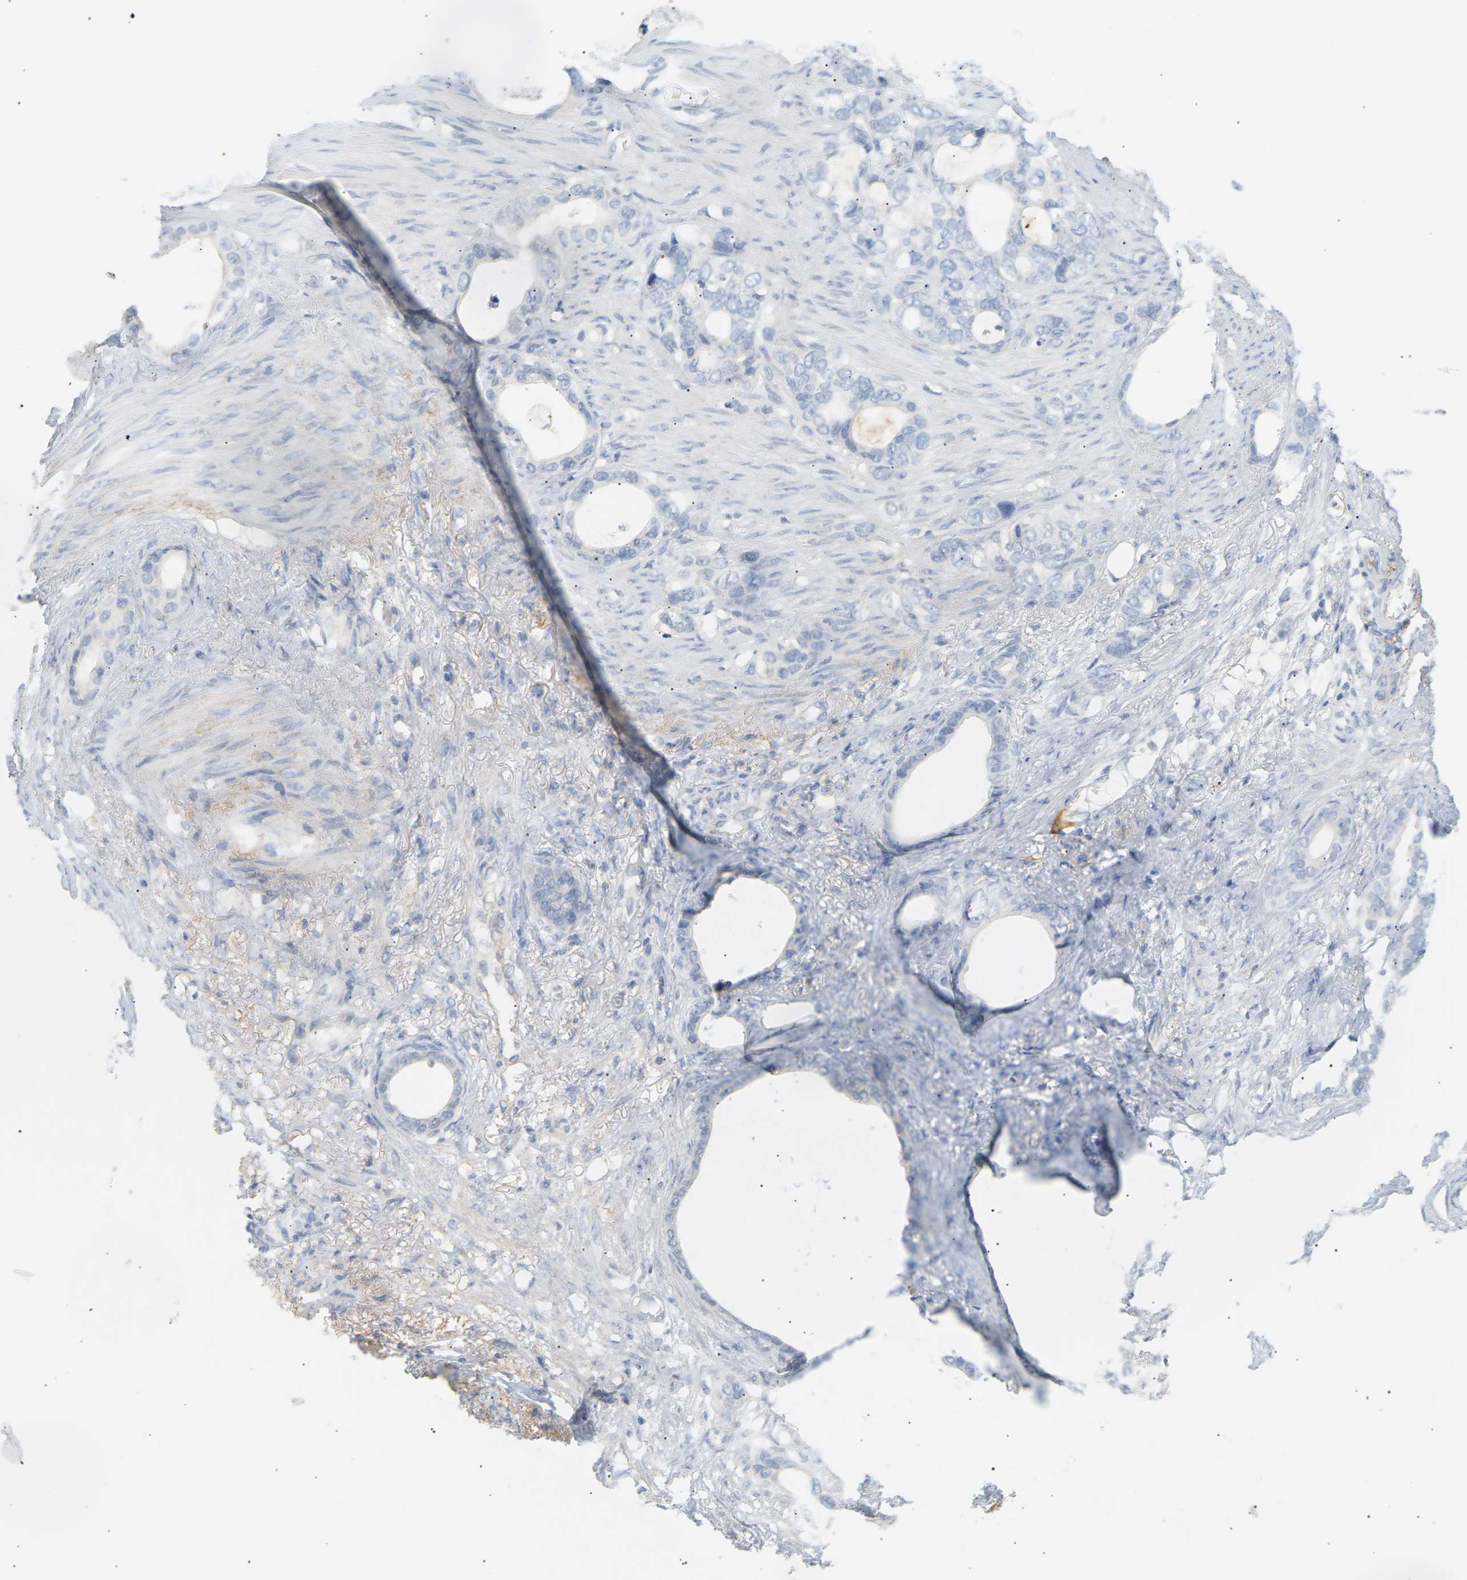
{"staining": {"intensity": "negative", "quantity": "none", "location": "none"}, "tissue": "stomach cancer", "cell_type": "Tumor cells", "image_type": "cancer", "snomed": [{"axis": "morphology", "description": "Adenocarcinoma, NOS"}, {"axis": "topography", "description": "Stomach"}], "caption": "Immunohistochemistry (IHC) of human adenocarcinoma (stomach) exhibits no expression in tumor cells.", "gene": "CLU", "patient": {"sex": "female", "age": 75}}